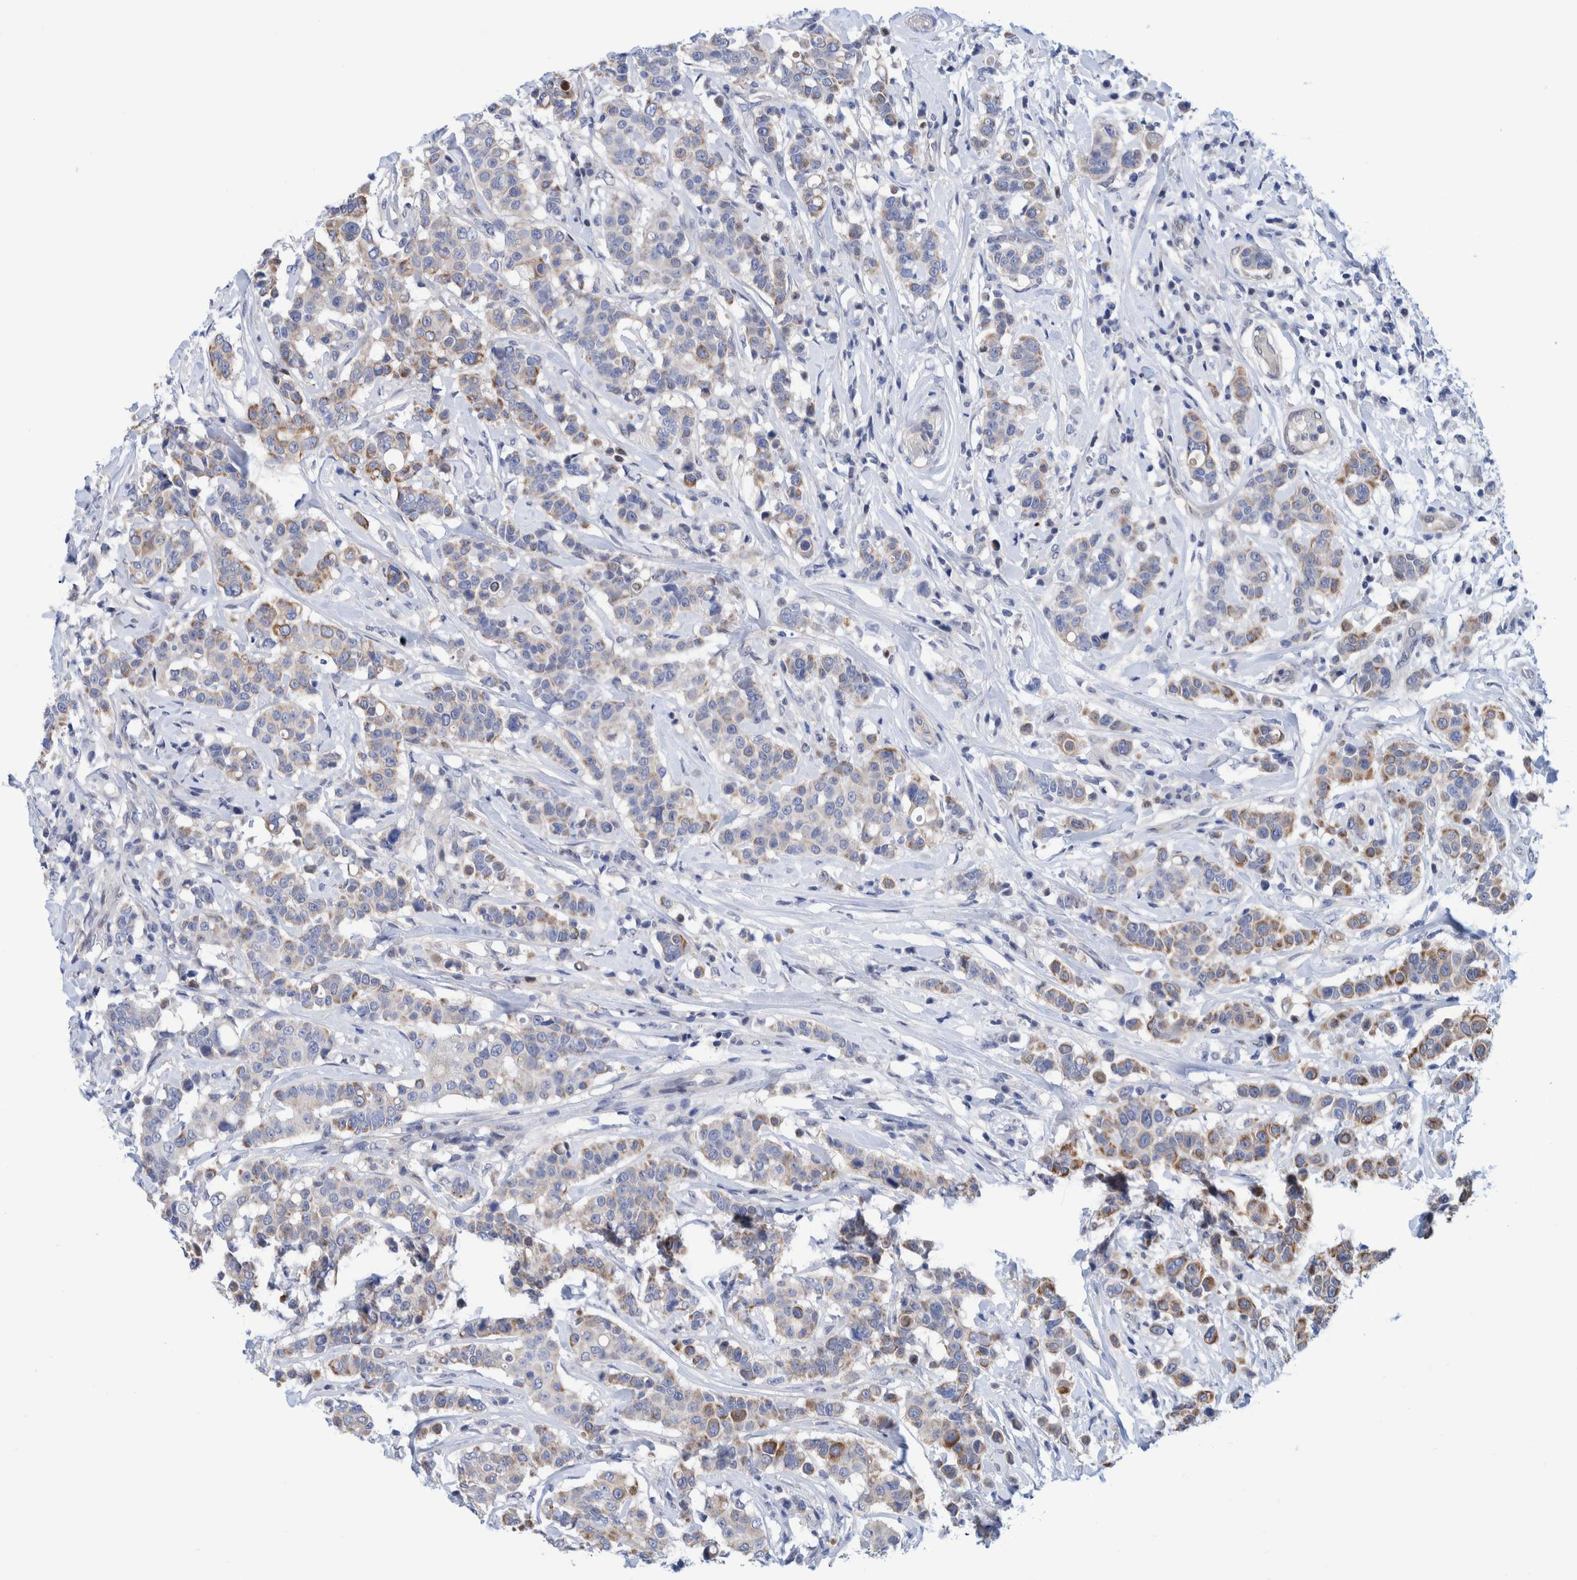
{"staining": {"intensity": "moderate", "quantity": "<25%", "location": "cytoplasmic/membranous"}, "tissue": "breast cancer", "cell_type": "Tumor cells", "image_type": "cancer", "snomed": [{"axis": "morphology", "description": "Duct carcinoma"}, {"axis": "topography", "description": "Breast"}], "caption": "Immunohistochemistry micrograph of neoplastic tissue: human breast infiltrating ductal carcinoma stained using IHC exhibits low levels of moderate protein expression localized specifically in the cytoplasmic/membranous of tumor cells, appearing as a cytoplasmic/membranous brown color.", "gene": "PFAS", "patient": {"sex": "female", "age": 27}}